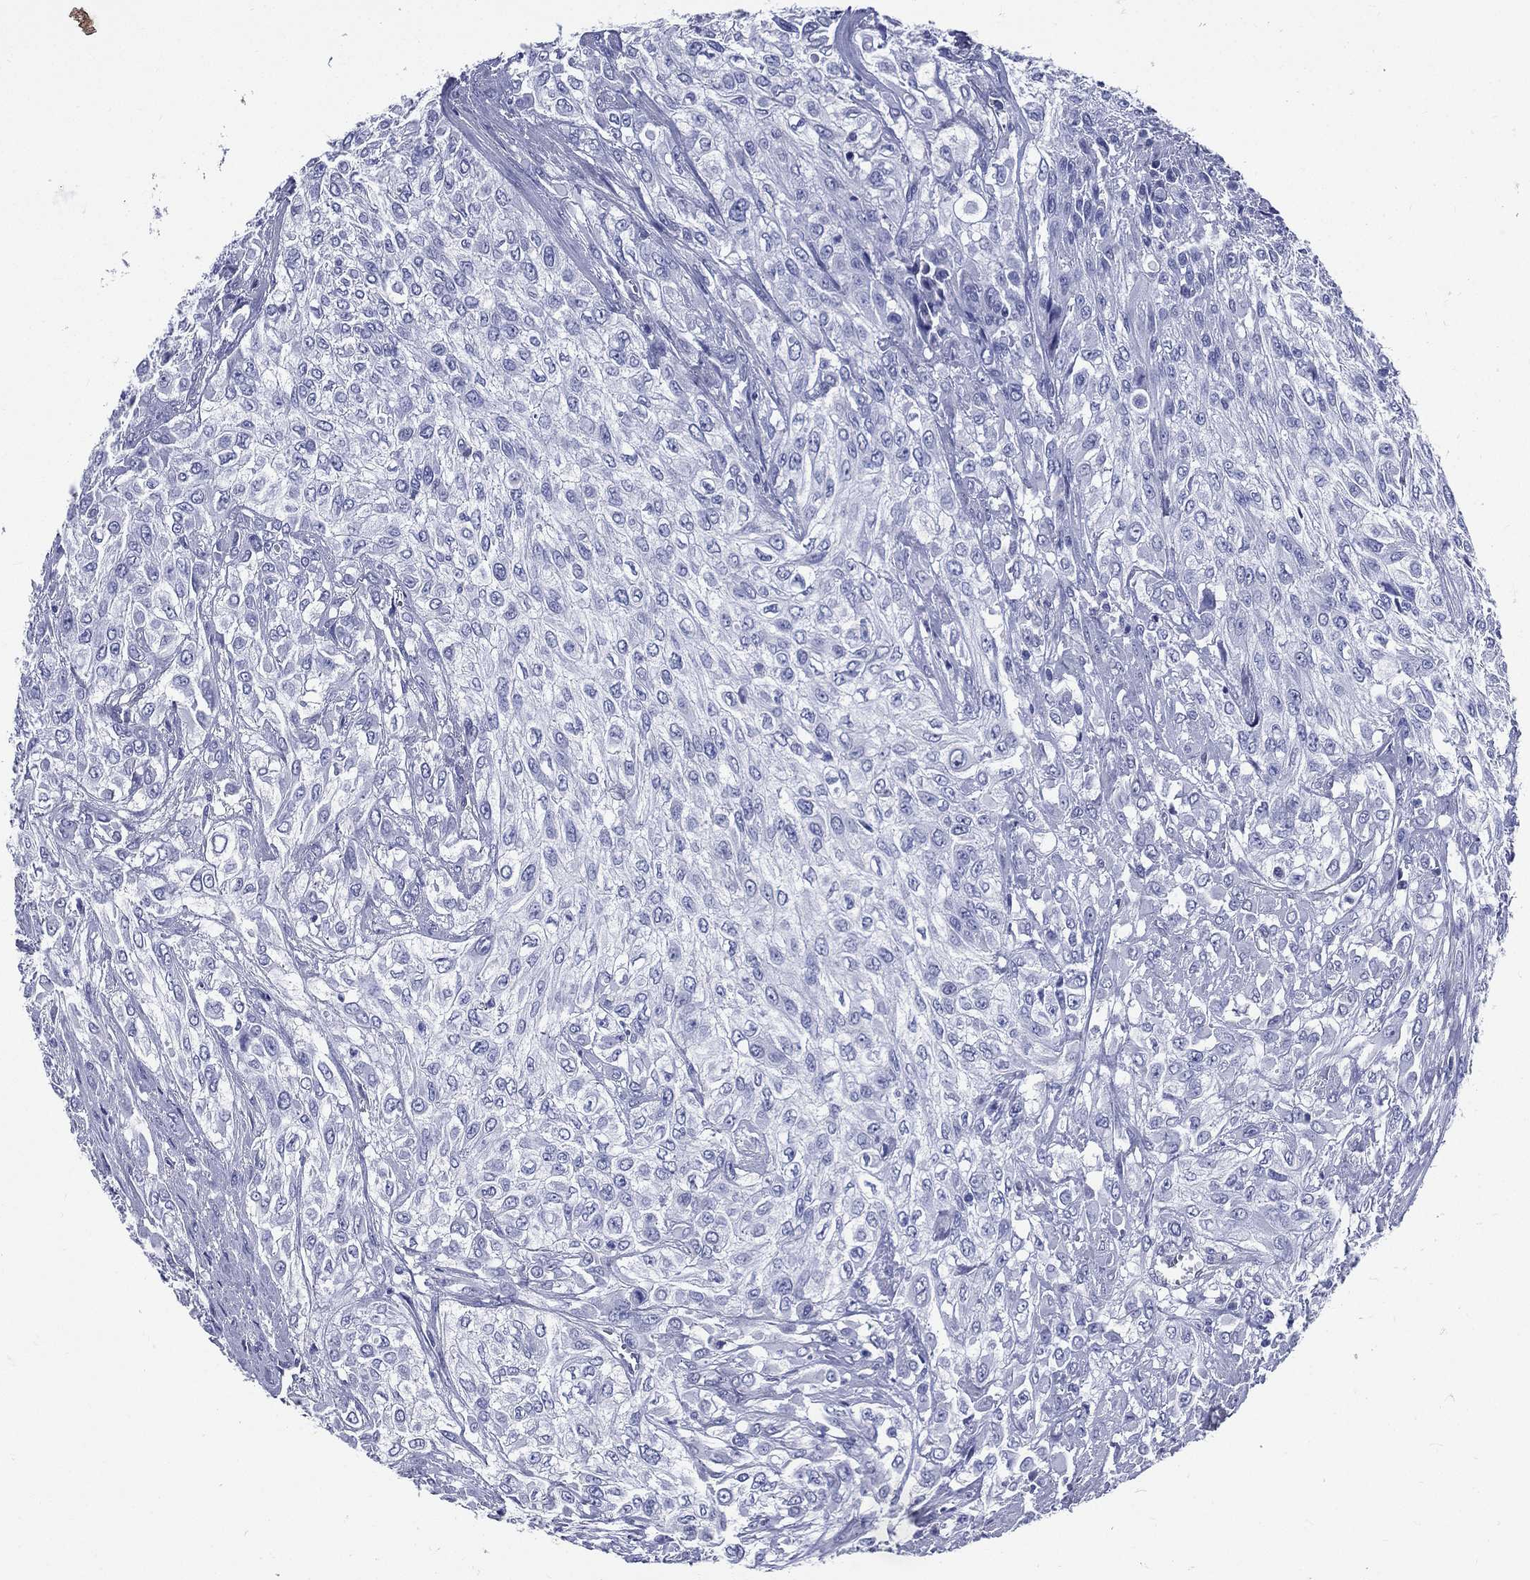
{"staining": {"intensity": "negative", "quantity": "none", "location": "none"}, "tissue": "urothelial cancer", "cell_type": "Tumor cells", "image_type": "cancer", "snomed": [{"axis": "morphology", "description": "Urothelial carcinoma, High grade"}, {"axis": "topography", "description": "Urinary bladder"}], "caption": "IHC of human urothelial carcinoma (high-grade) exhibits no positivity in tumor cells.", "gene": "DPYS", "patient": {"sex": "male", "age": 57}}